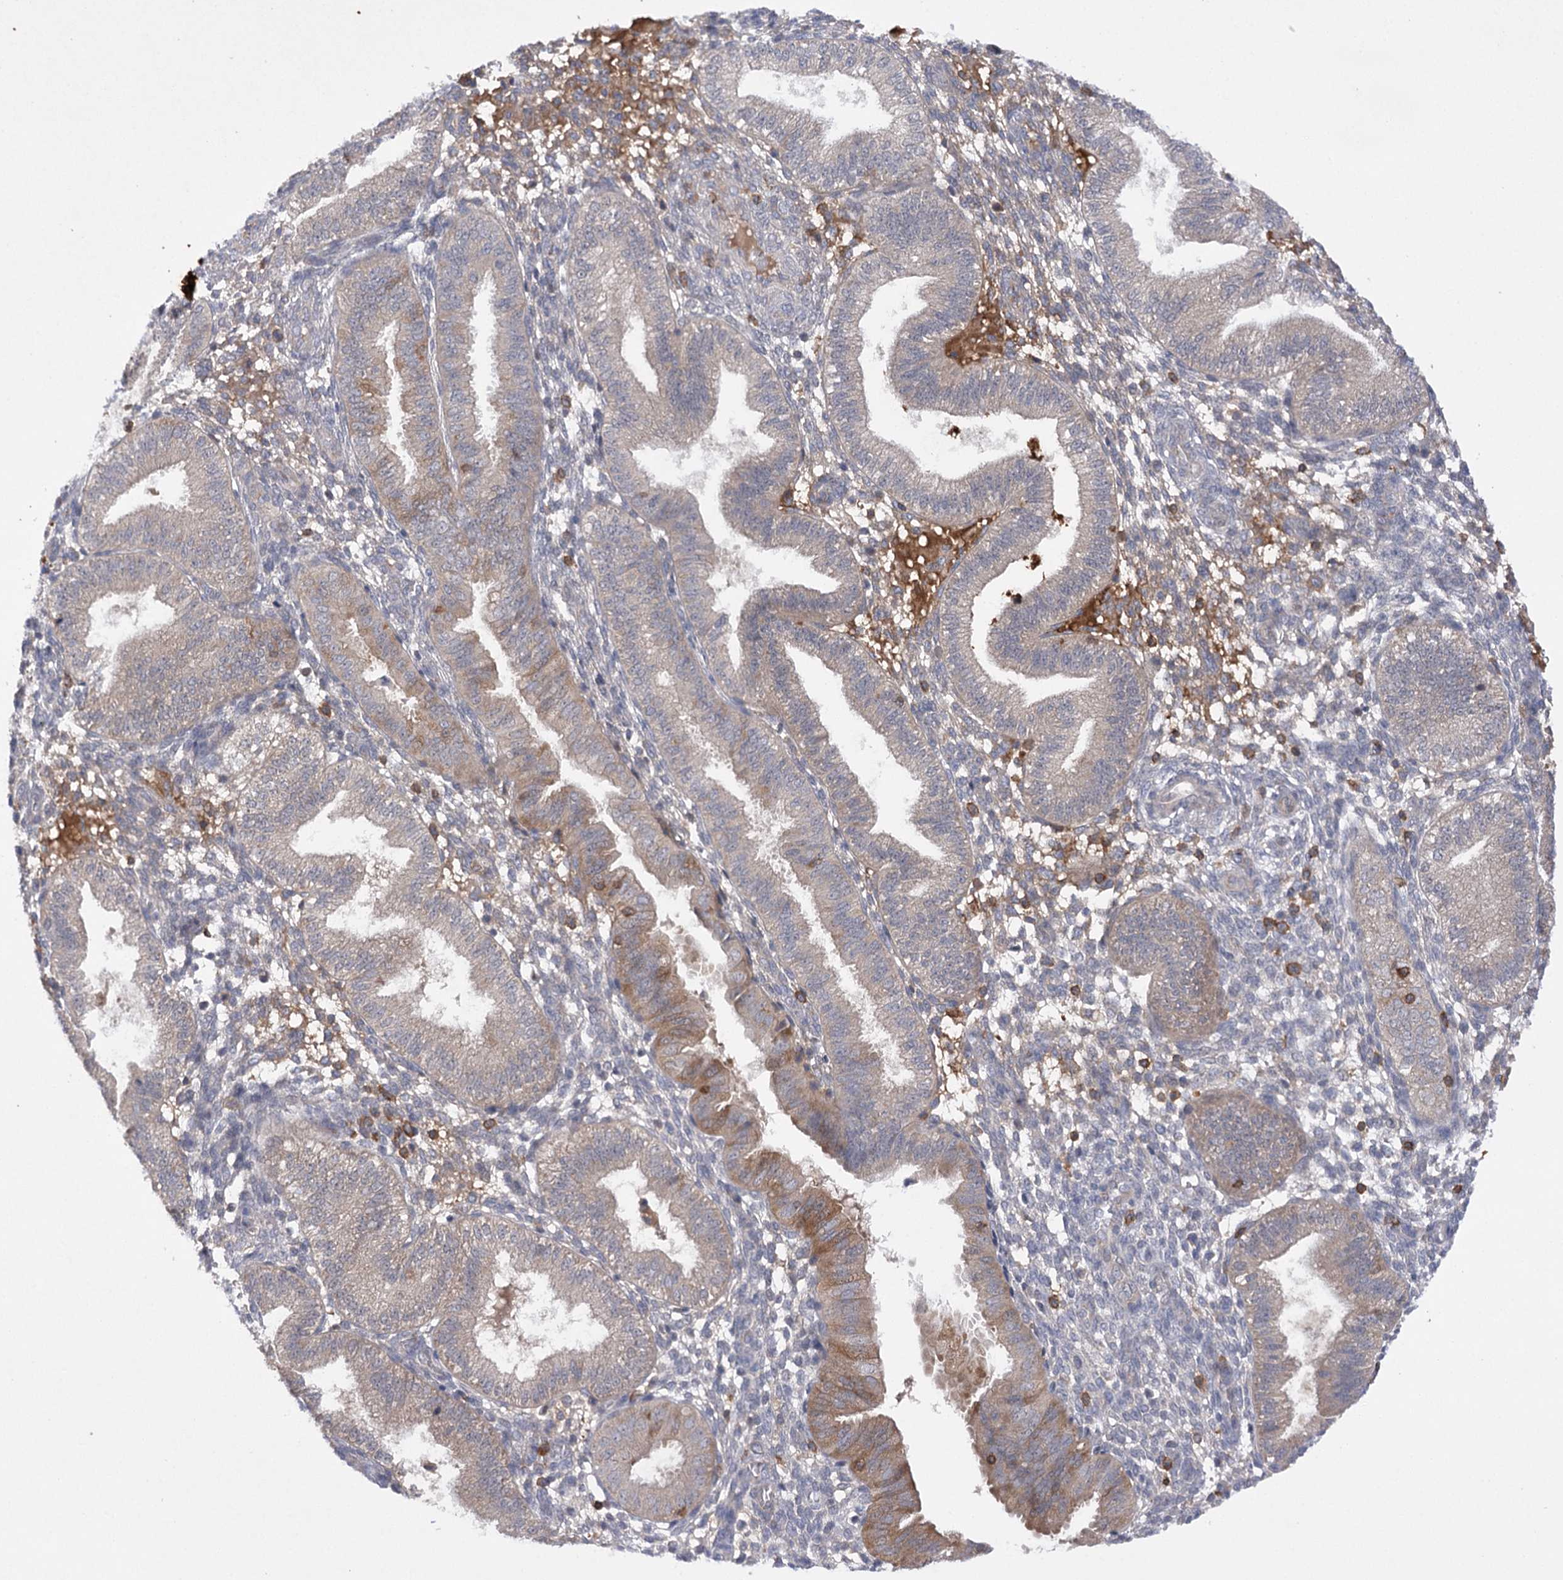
{"staining": {"intensity": "negative", "quantity": "none", "location": "none"}, "tissue": "endometrium", "cell_type": "Cells in endometrial stroma", "image_type": "normal", "snomed": [{"axis": "morphology", "description": "Normal tissue, NOS"}, {"axis": "topography", "description": "Endometrium"}], "caption": "Photomicrograph shows no protein expression in cells in endometrial stroma of benign endometrium.", "gene": "BCR", "patient": {"sex": "female", "age": 39}}